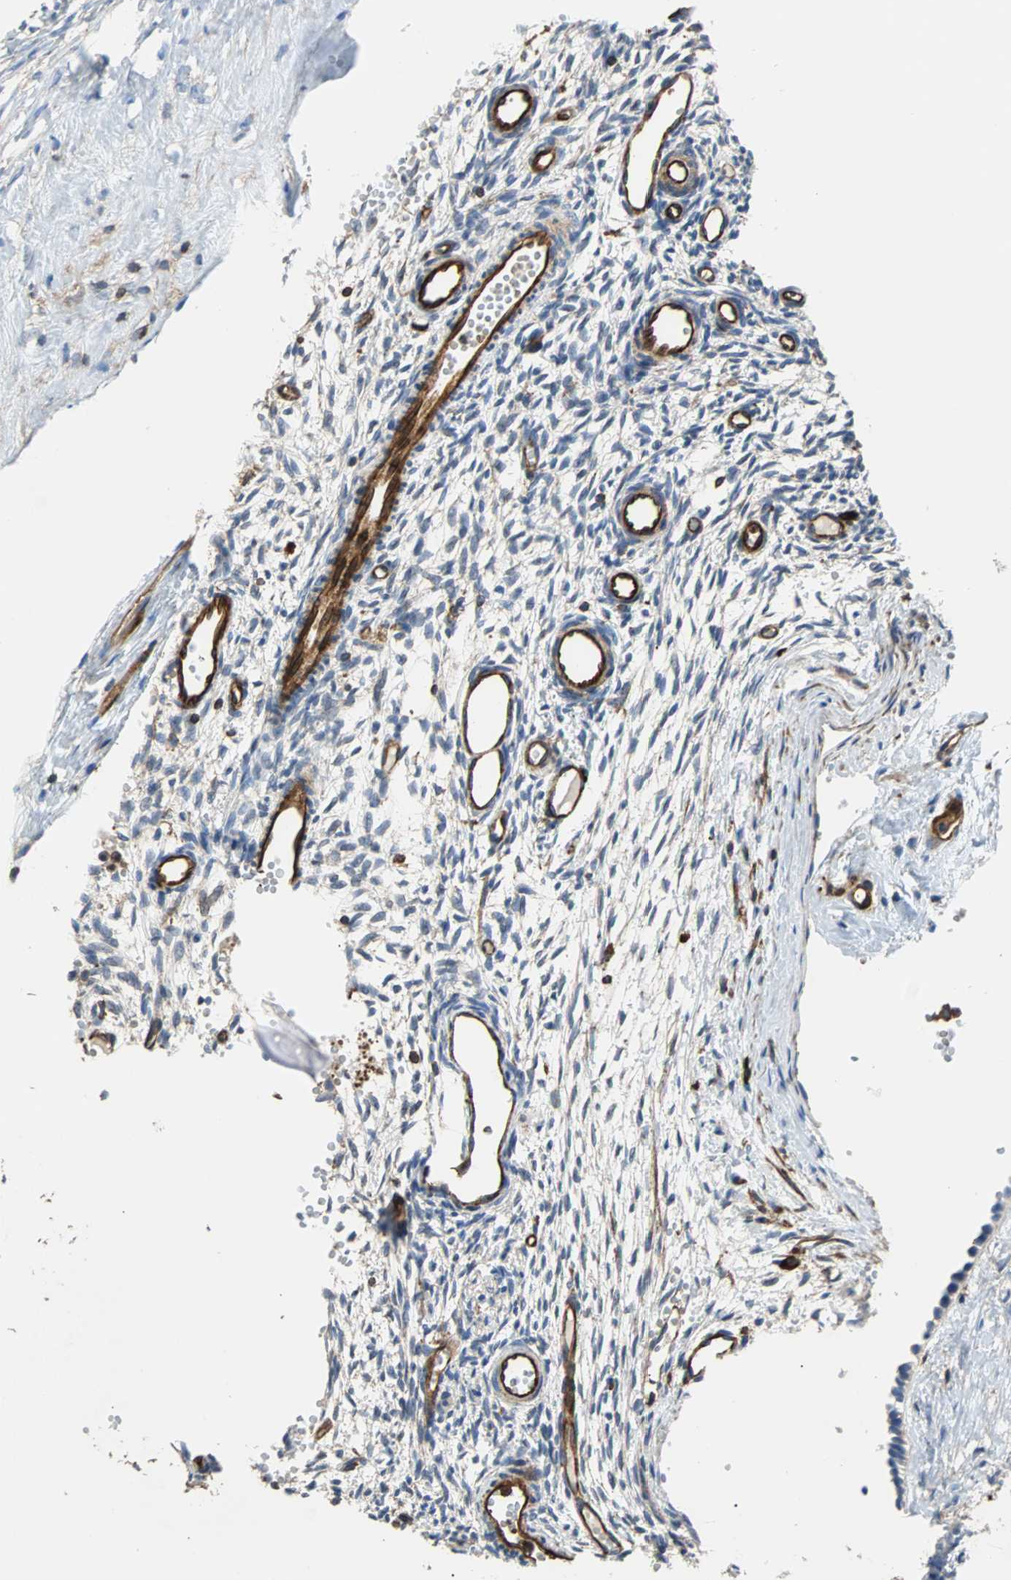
{"staining": {"intensity": "weak", "quantity": ">75%", "location": "cytoplasmic/membranous"}, "tissue": "ovary", "cell_type": "Ovarian stroma cells", "image_type": "normal", "snomed": [{"axis": "morphology", "description": "Normal tissue, NOS"}, {"axis": "topography", "description": "Ovary"}], "caption": "The photomicrograph shows immunohistochemical staining of unremarkable ovary. There is weak cytoplasmic/membranous staining is present in about >75% of ovarian stroma cells.", "gene": "PLCG2", "patient": {"sex": "female", "age": 35}}